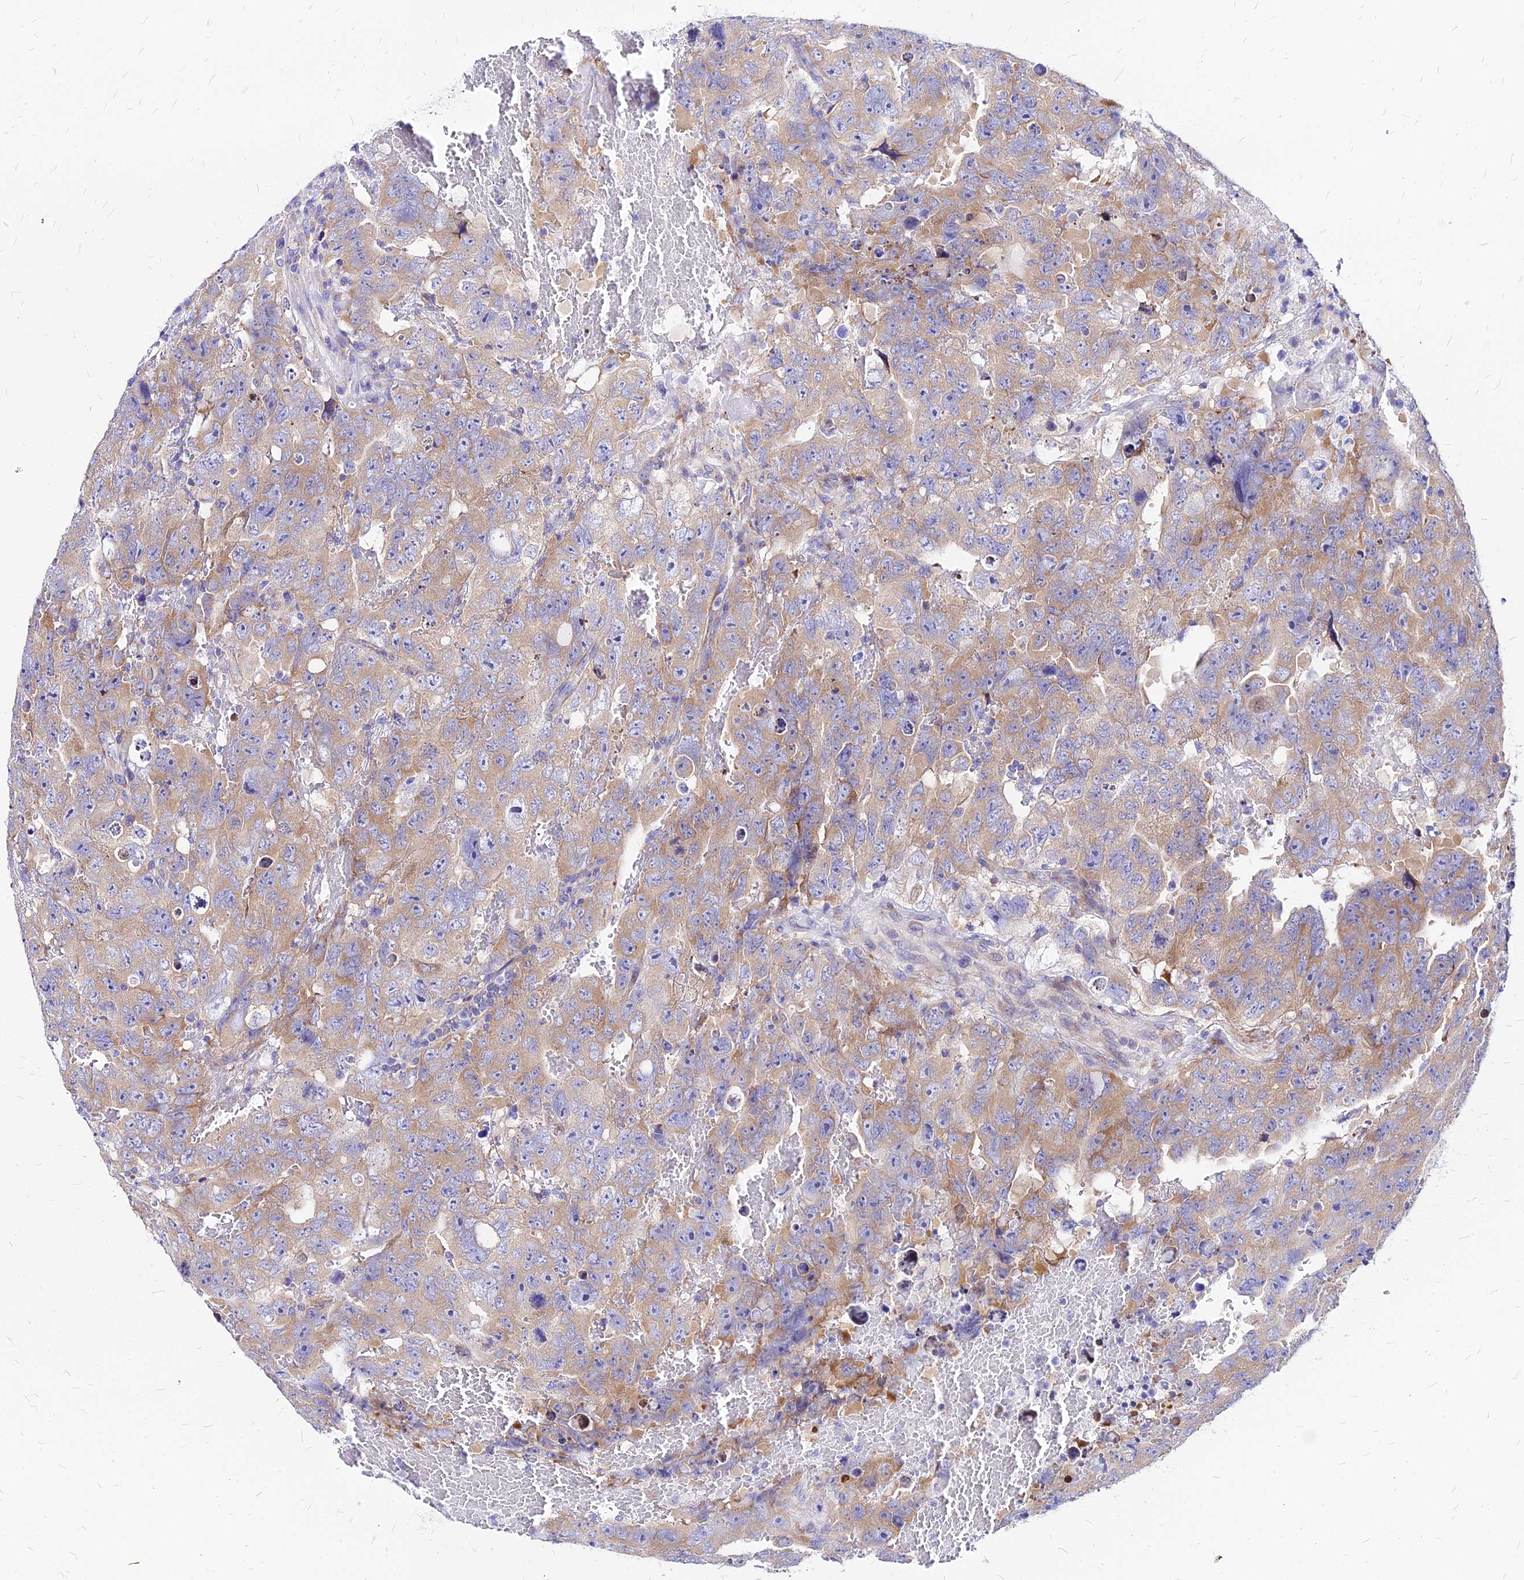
{"staining": {"intensity": "moderate", "quantity": ">75%", "location": "cytoplasmic/membranous"}, "tissue": "testis cancer", "cell_type": "Tumor cells", "image_type": "cancer", "snomed": [{"axis": "morphology", "description": "Carcinoma, Embryonal, NOS"}, {"axis": "topography", "description": "Testis"}], "caption": "The histopathology image exhibits a brown stain indicating the presence of a protein in the cytoplasmic/membranous of tumor cells in testis cancer (embryonal carcinoma).", "gene": "RPL19", "patient": {"sex": "male", "age": 45}}